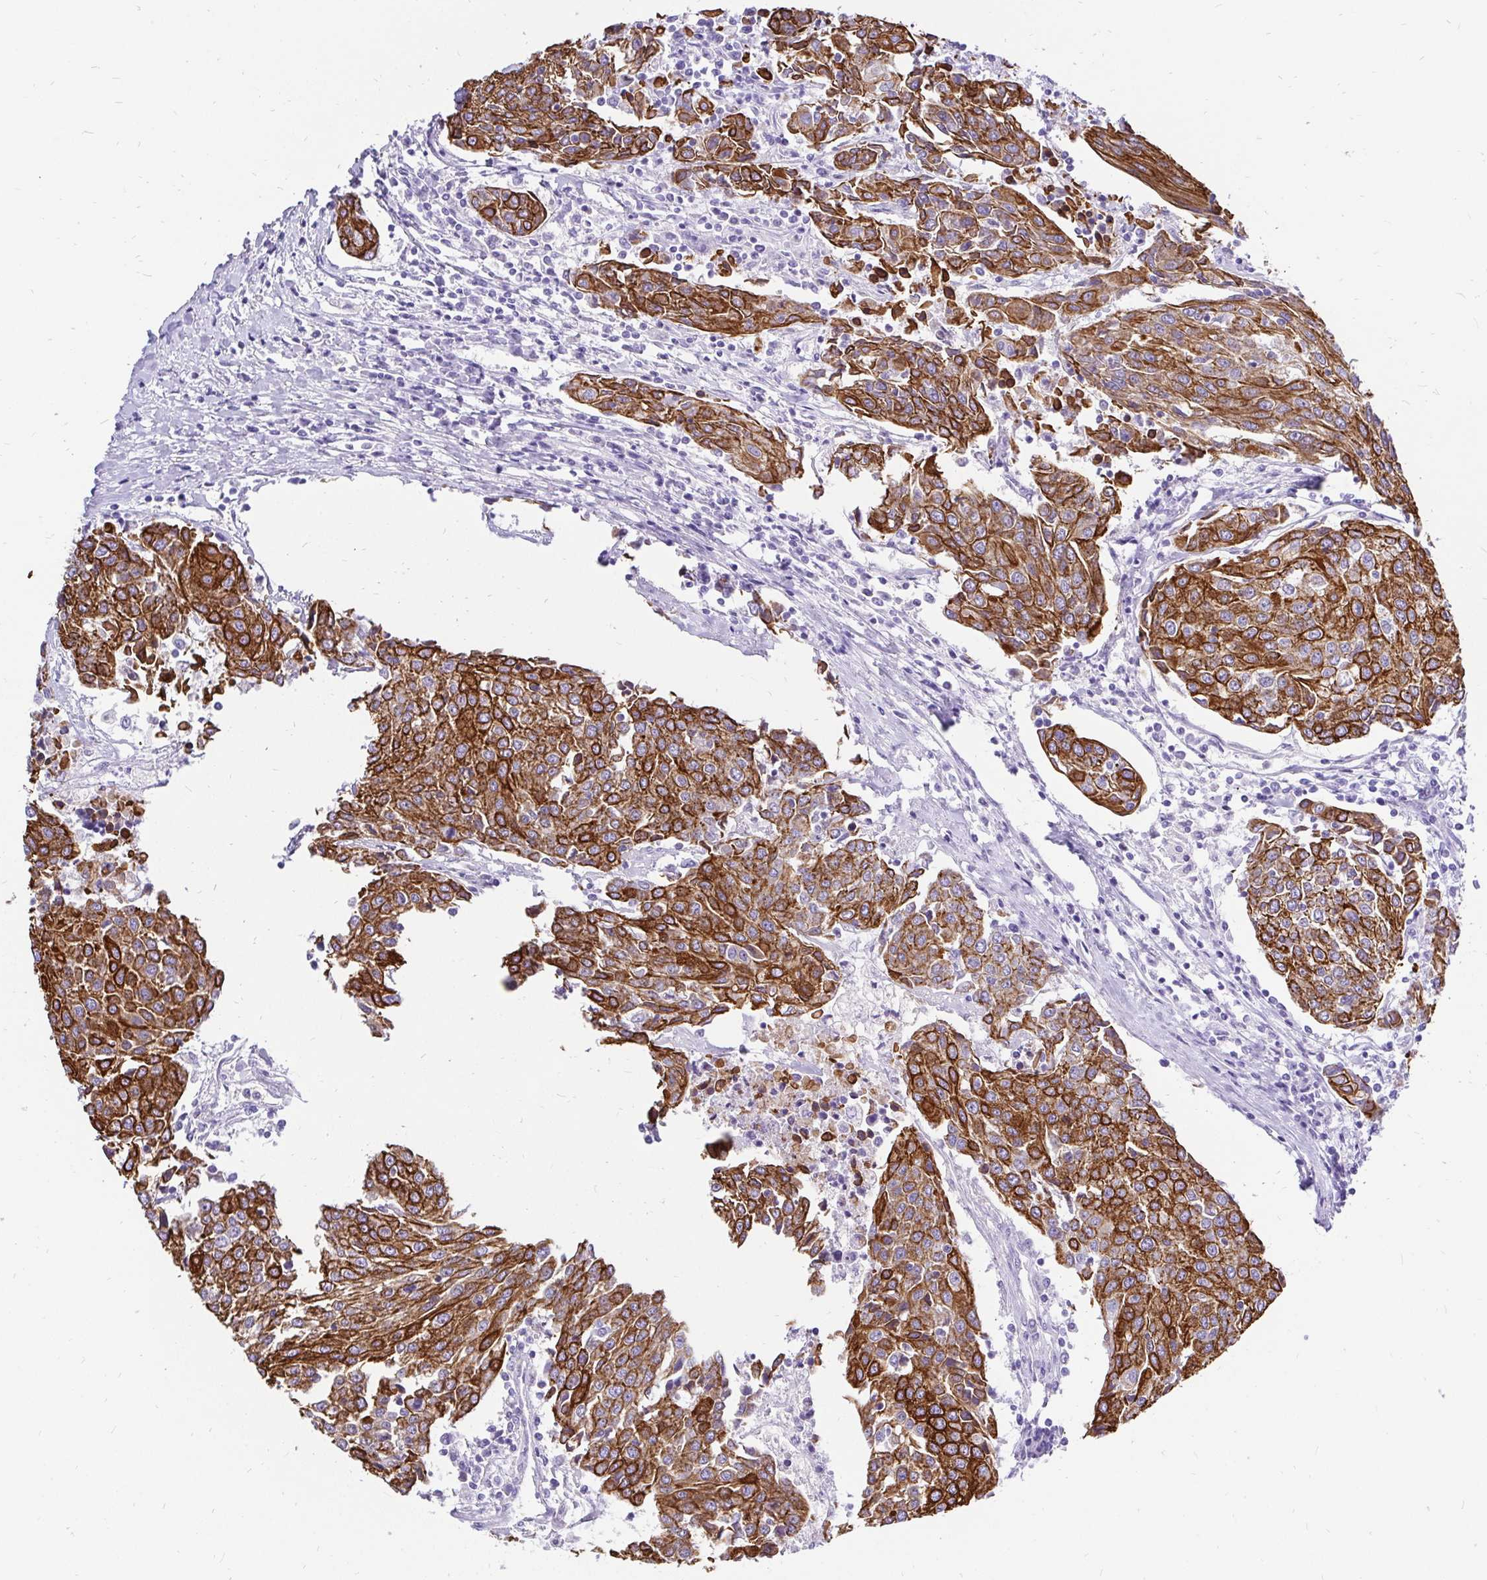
{"staining": {"intensity": "strong", "quantity": ">75%", "location": "cytoplasmic/membranous"}, "tissue": "urothelial cancer", "cell_type": "Tumor cells", "image_type": "cancer", "snomed": [{"axis": "morphology", "description": "Urothelial carcinoma, High grade"}, {"axis": "topography", "description": "Urinary bladder"}], "caption": "High-magnification brightfield microscopy of high-grade urothelial carcinoma stained with DAB (brown) and counterstained with hematoxylin (blue). tumor cells exhibit strong cytoplasmic/membranous staining is identified in about>75% of cells.", "gene": "KRT13", "patient": {"sex": "female", "age": 85}}